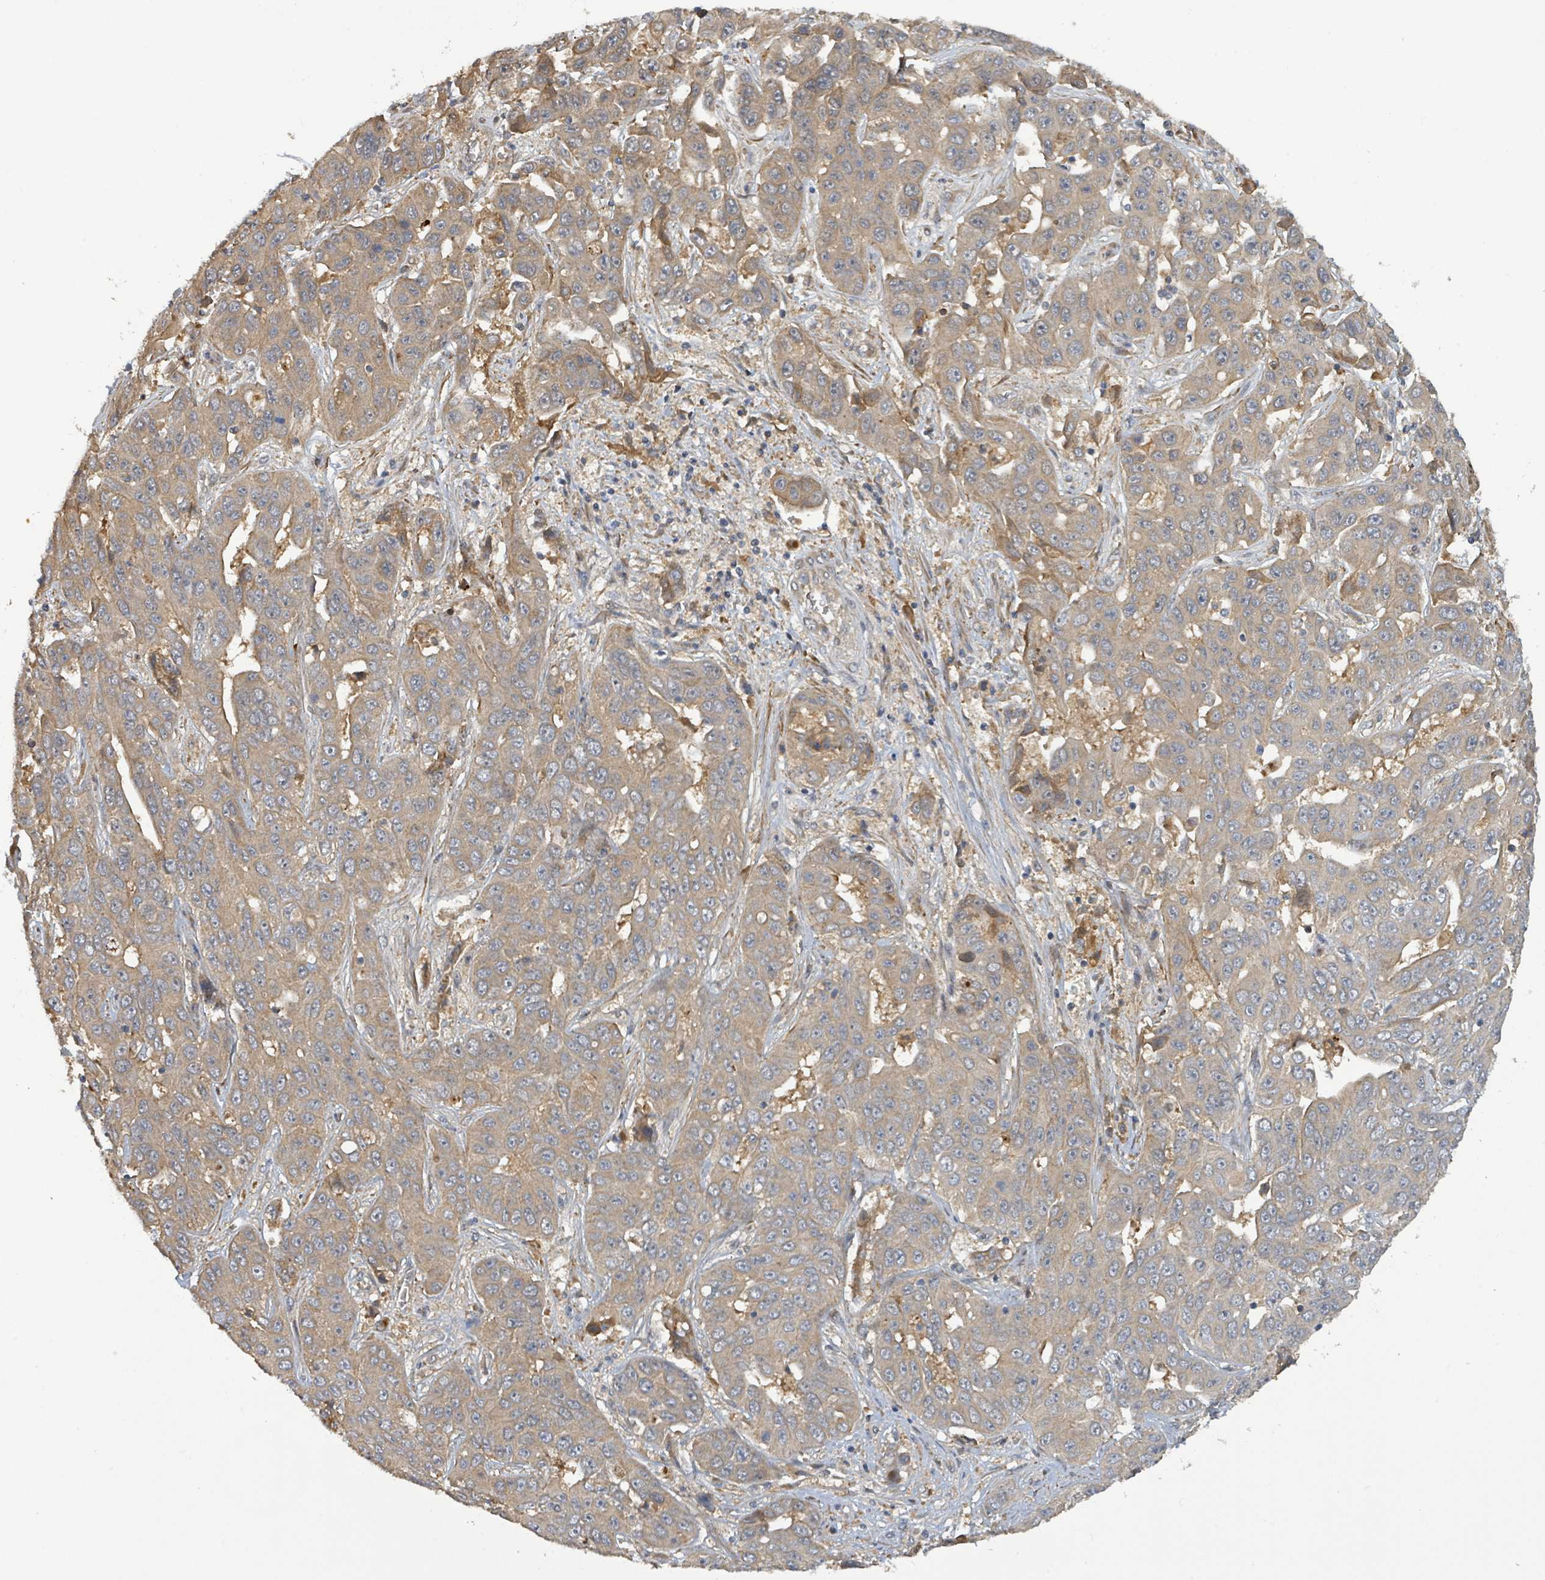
{"staining": {"intensity": "weak", "quantity": ">75%", "location": "cytoplasmic/membranous"}, "tissue": "liver cancer", "cell_type": "Tumor cells", "image_type": "cancer", "snomed": [{"axis": "morphology", "description": "Cholangiocarcinoma"}, {"axis": "topography", "description": "Liver"}], "caption": "Immunohistochemistry micrograph of human liver cancer stained for a protein (brown), which shows low levels of weak cytoplasmic/membranous staining in about >75% of tumor cells.", "gene": "STARD4", "patient": {"sex": "female", "age": 52}}